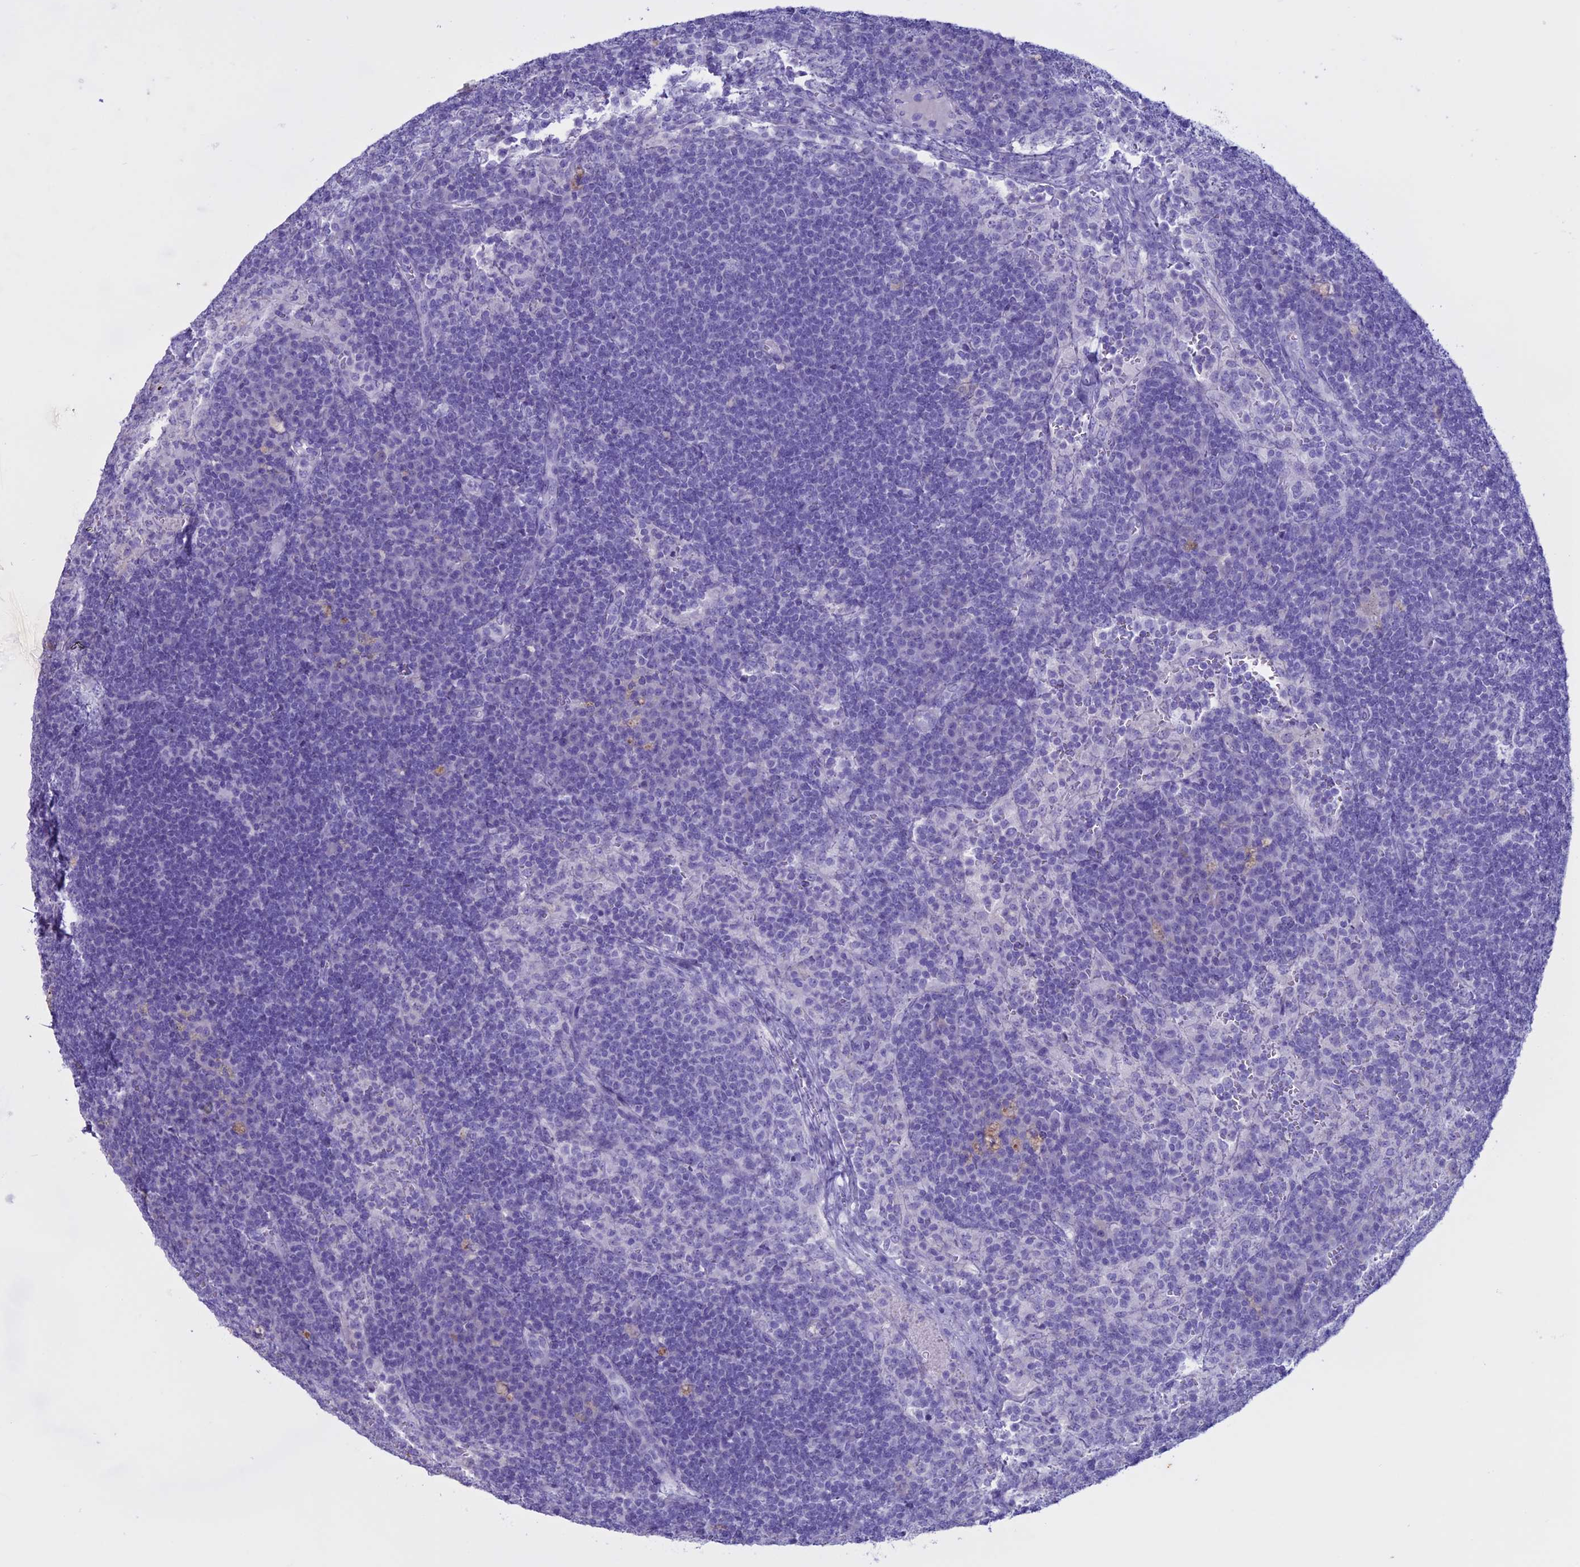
{"staining": {"intensity": "negative", "quantity": "none", "location": "none"}, "tissue": "lymph node", "cell_type": "Germinal center cells", "image_type": "normal", "snomed": [{"axis": "morphology", "description": "Normal tissue, NOS"}, {"axis": "topography", "description": "Lymph node"}], "caption": "Germinal center cells show no significant positivity in normal lymph node. (DAB (3,3'-diaminobenzidine) immunohistochemistry (IHC) visualized using brightfield microscopy, high magnification).", "gene": "CLEC2L", "patient": {"sex": "female", "age": 70}}